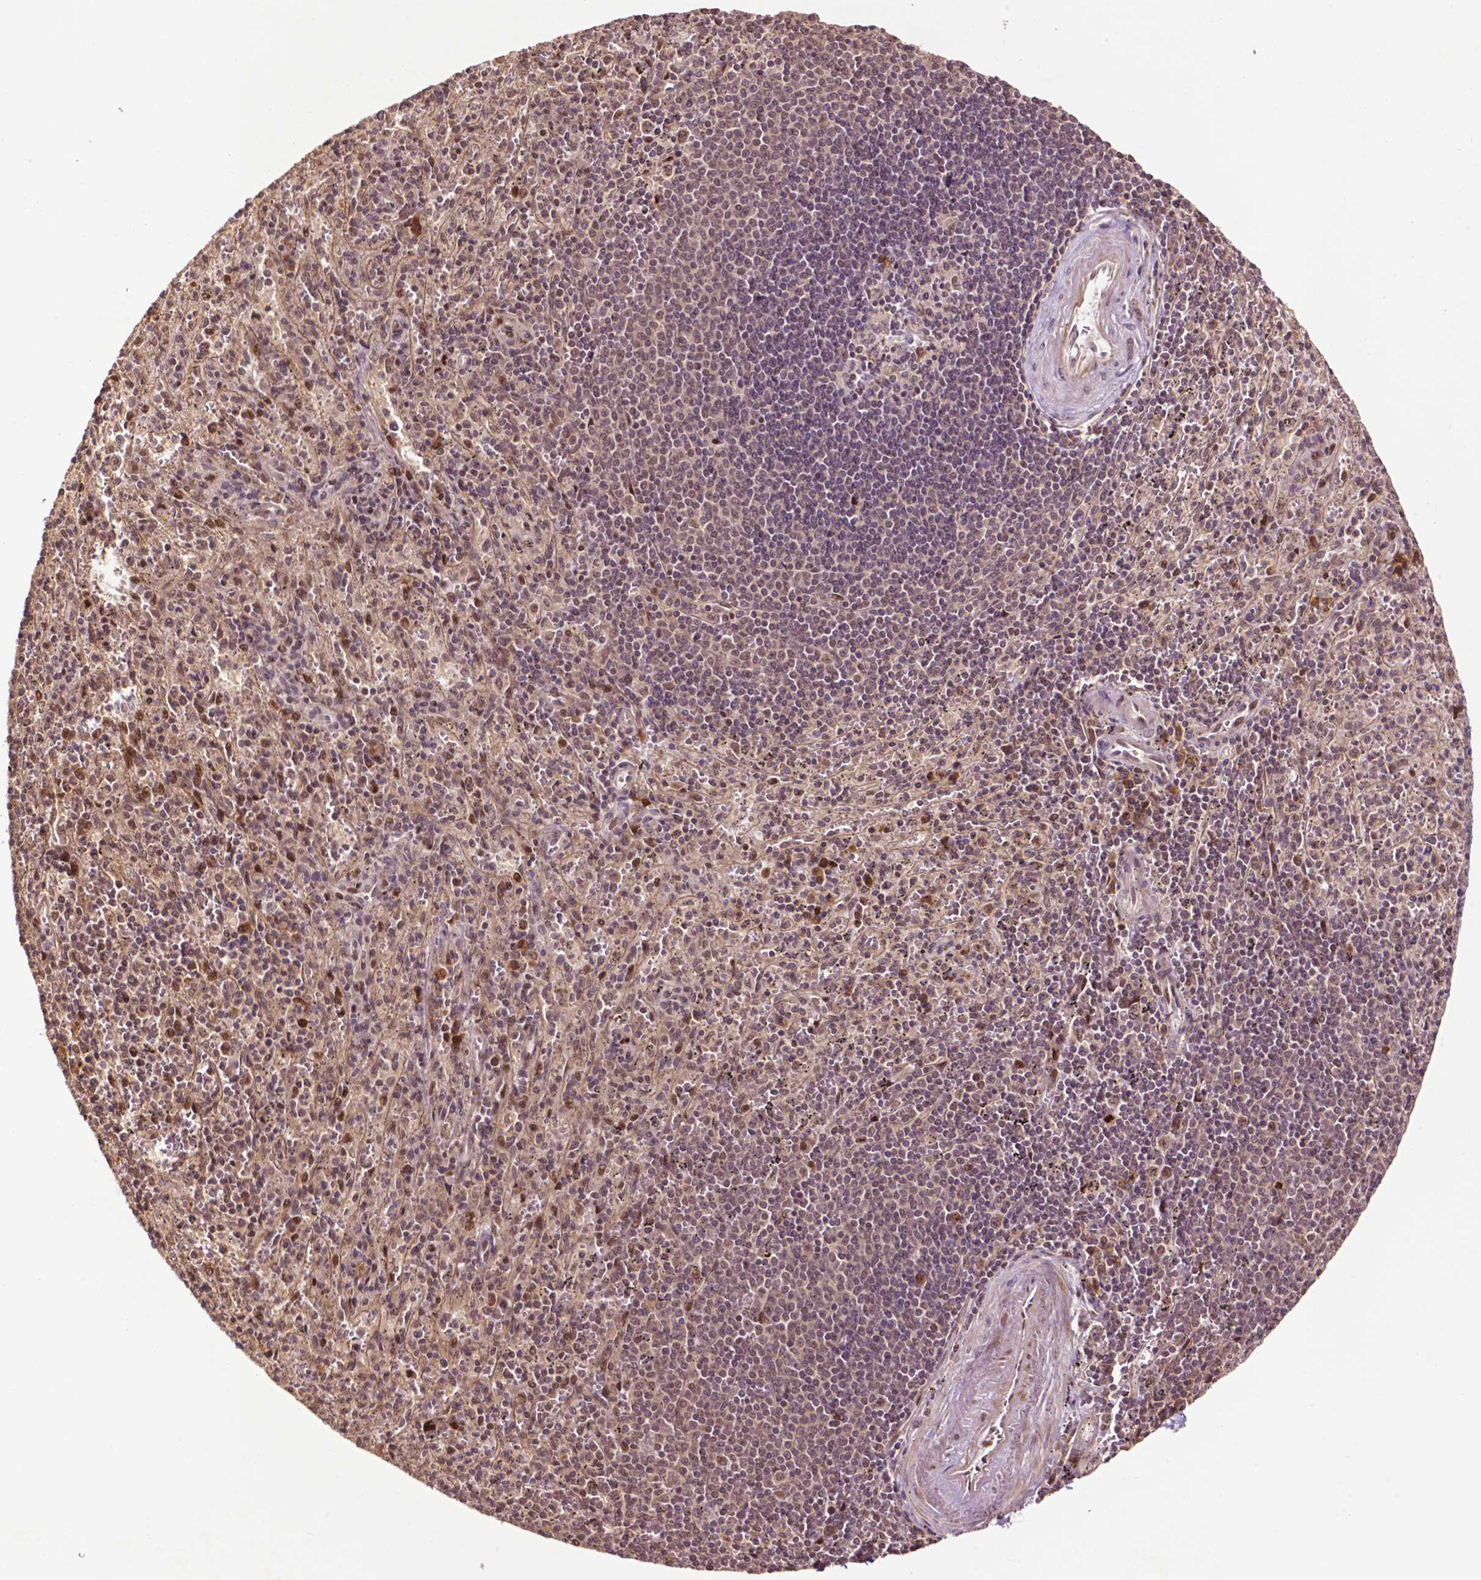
{"staining": {"intensity": "weak", "quantity": "25%-75%", "location": "cytoplasmic/membranous,nuclear"}, "tissue": "spleen", "cell_type": "Cells in red pulp", "image_type": "normal", "snomed": [{"axis": "morphology", "description": "Normal tissue, NOS"}, {"axis": "topography", "description": "Spleen"}], "caption": "Unremarkable spleen displays weak cytoplasmic/membranous,nuclear staining in approximately 25%-75% of cells in red pulp Using DAB (3,3'-diaminobenzidine) (brown) and hematoxylin (blue) stains, captured at high magnification using brightfield microscopy..", "gene": "TMX2", "patient": {"sex": "male", "age": 57}}